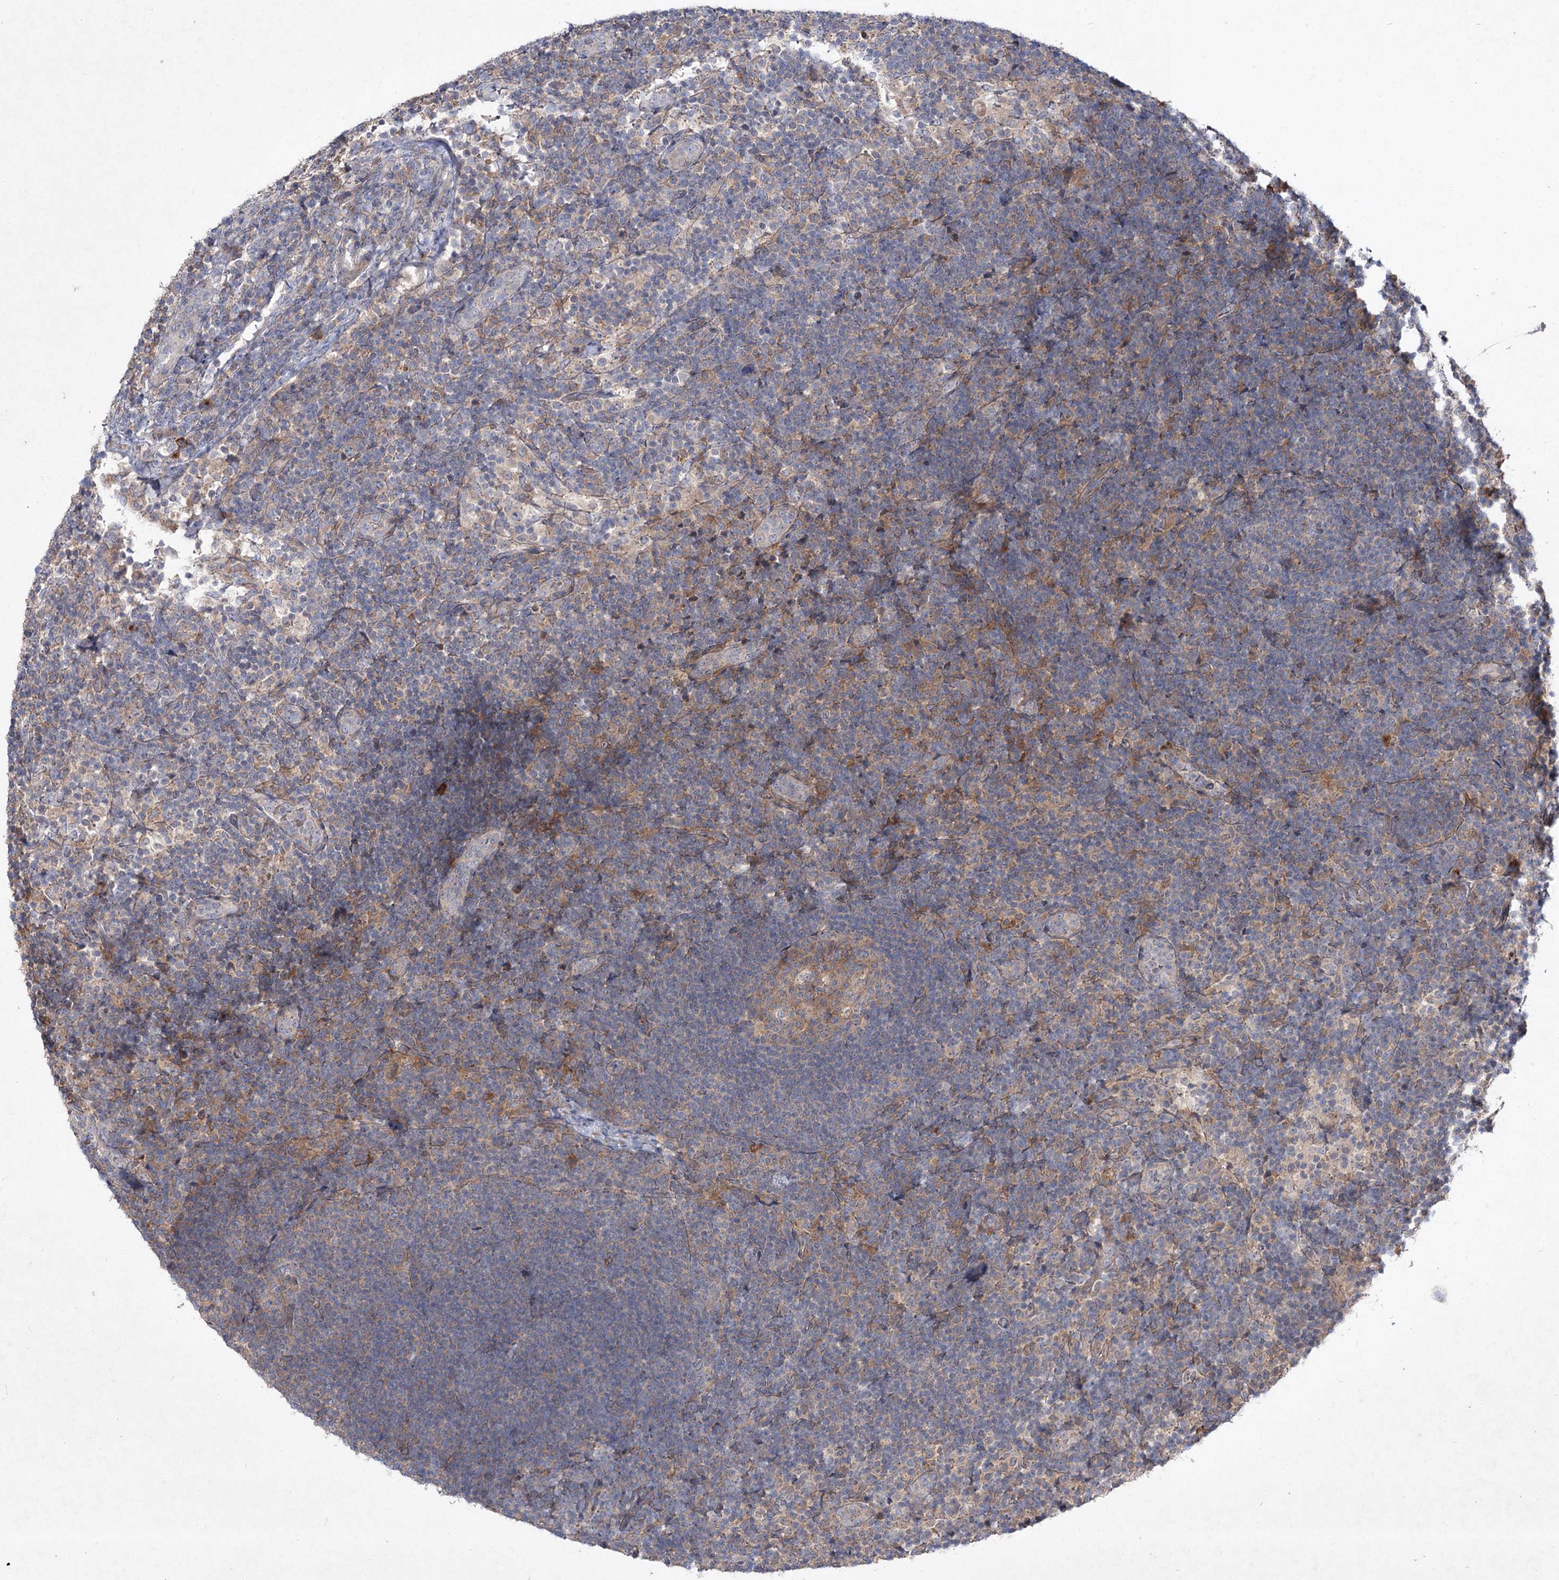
{"staining": {"intensity": "weak", "quantity": "25%-75%", "location": "cytoplasmic/membranous"}, "tissue": "lymph node", "cell_type": "Germinal center cells", "image_type": "normal", "snomed": [{"axis": "morphology", "description": "Normal tissue, NOS"}, {"axis": "topography", "description": "Lymph node"}], "caption": "This photomicrograph demonstrates immunohistochemistry (IHC) staining of unremarkable human lymph node, with low weak cytoplasmic/membranous expression in about 25%-75% of germinal center cells.", "gene": "CIB2", "patient": {"sex": "female", "age": 22}}